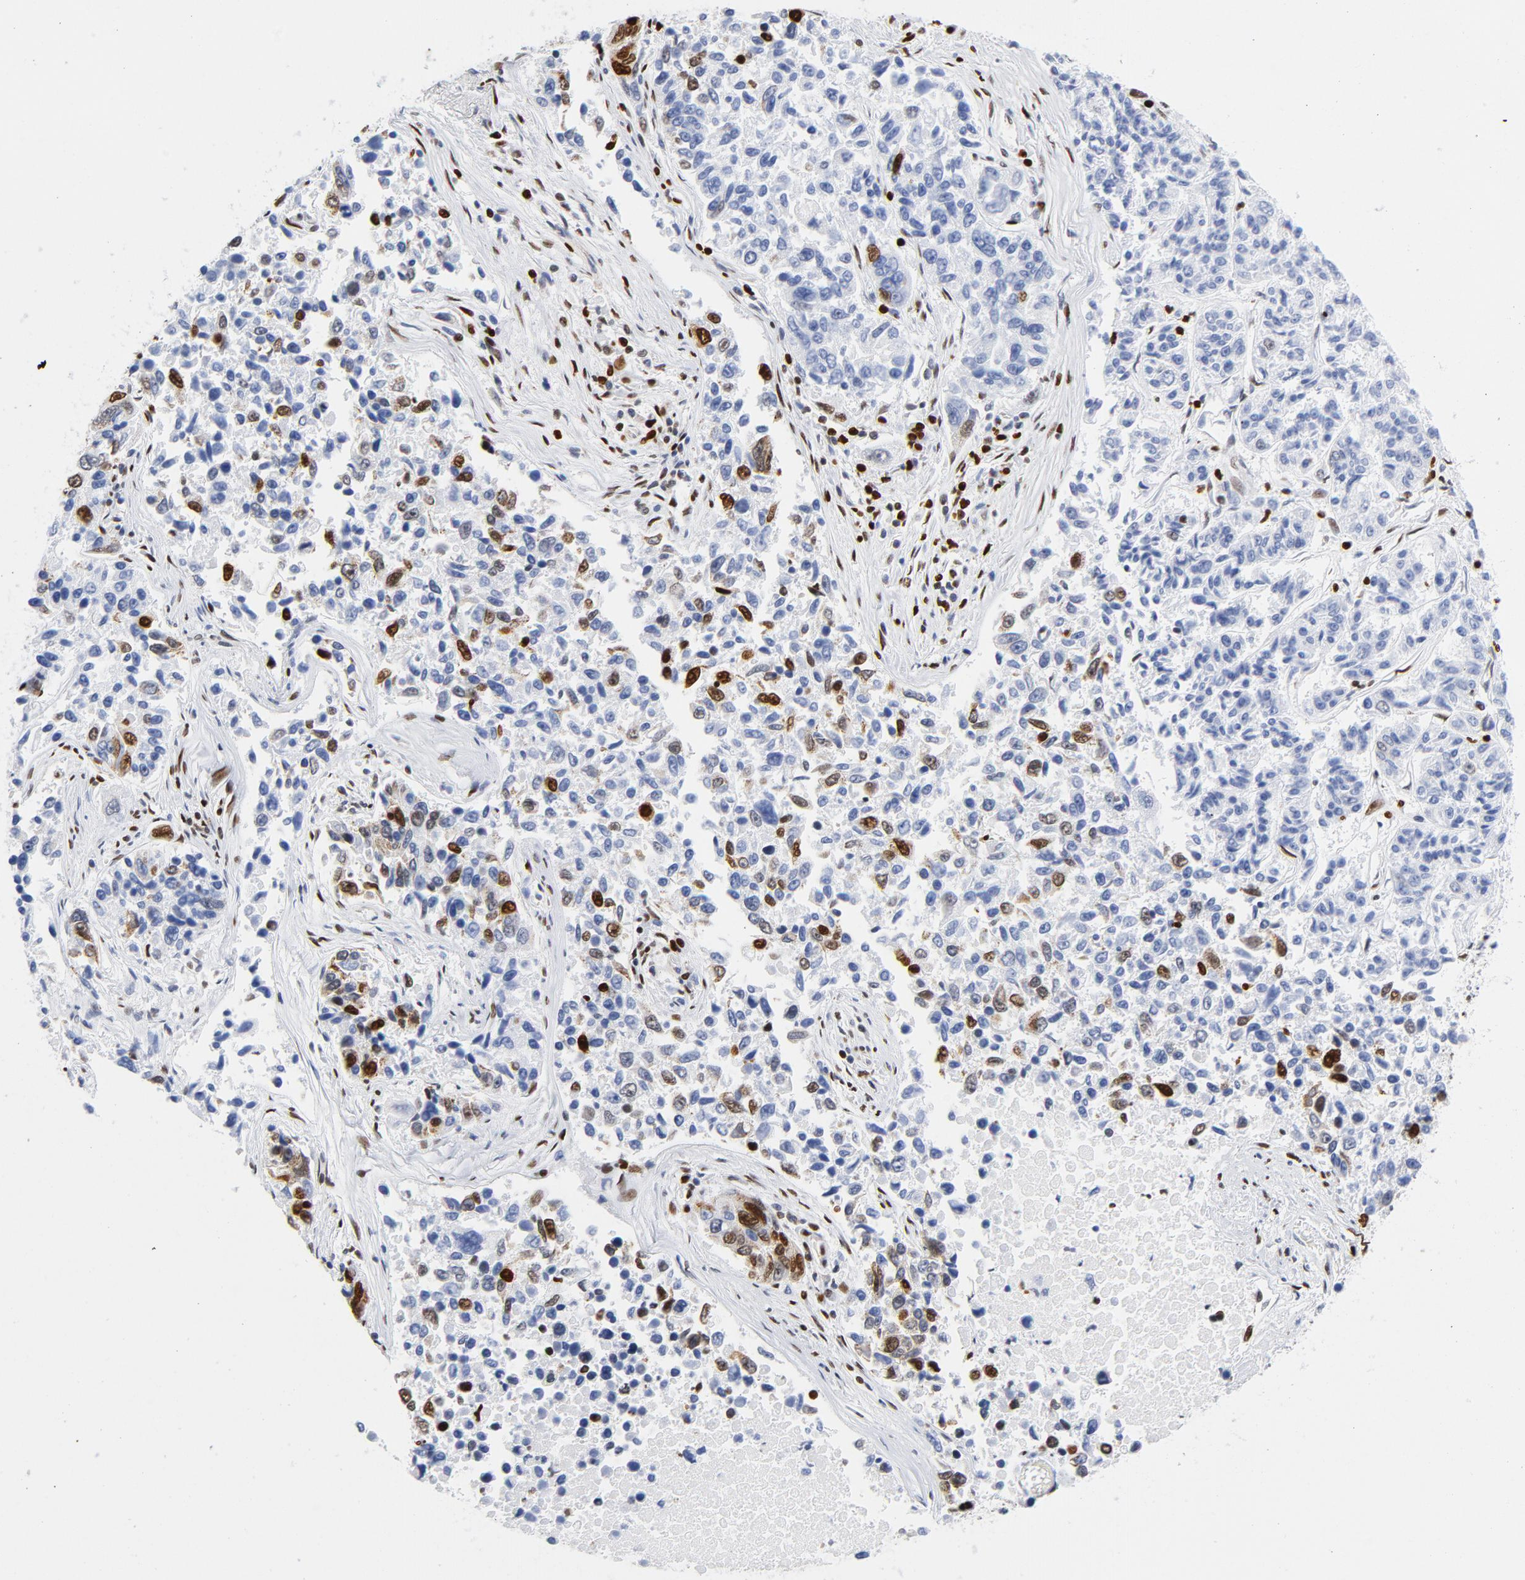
{"staining": {"intensity": "strong", "quantity": "25%-75%", "location": "nuclear"}, "tissue": "lung cancer", "cell_type": "Tumor cells", "image_type": "cancer", "snomed": [{"axis": "morphology", "description": "Adenocarcinoma, NOS"}, {"axis": "topography", "description": "Lung"}], "caption": "Immunohistochemistry (DAB (3,3'-diaminobenzidine)) staining of human lung adenocarcinoma reveals strong nuclear protein positivity in approximately 25%-75% of tumor cells.", "gene": "XRCC5", "patient": {"sex": "male", "age": 84}}